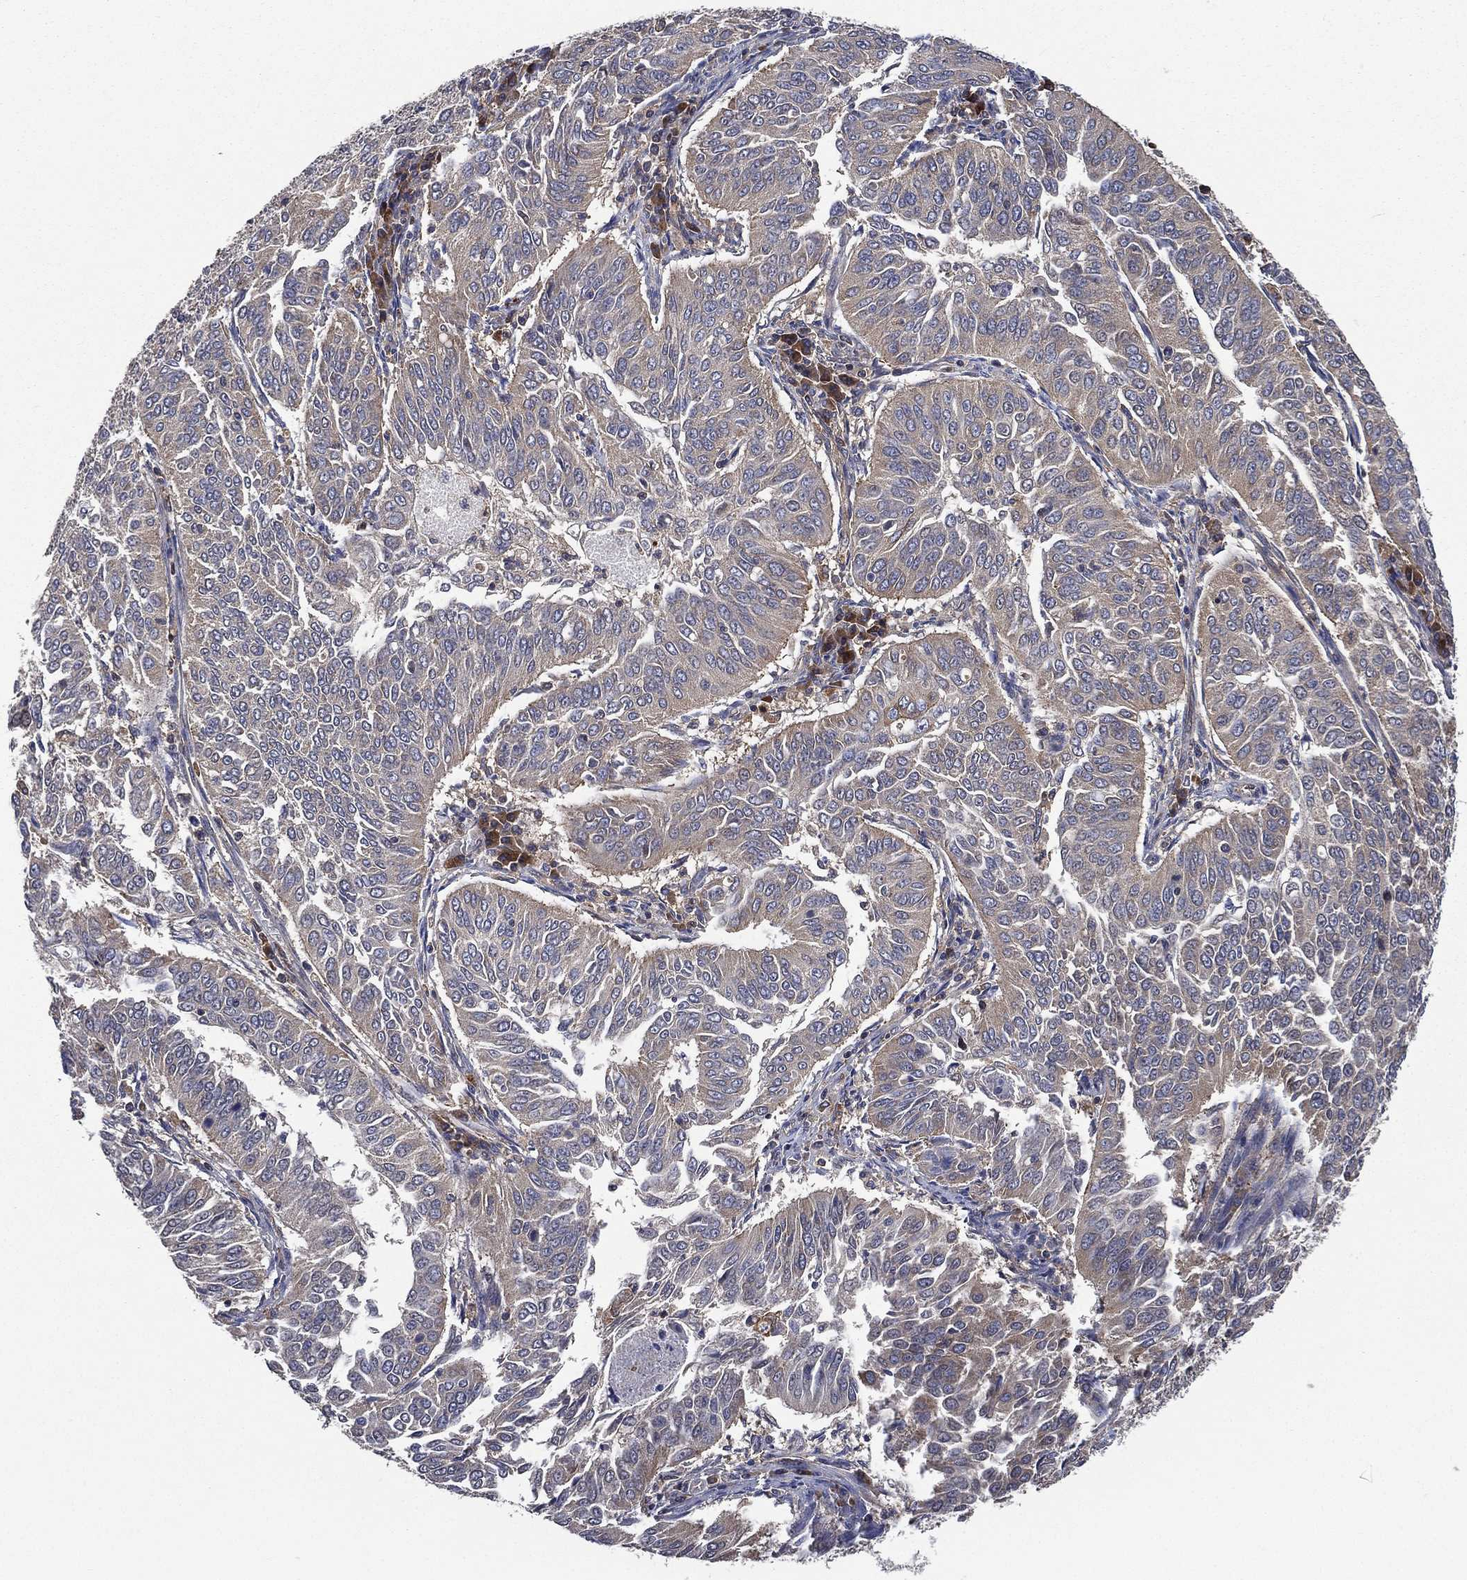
{"staining": {"intensity": "weak", "quantity": "25%-75%", "location": "cytoplasmic/membranous"}, "tissue": "cervical cancer", "cell_type": "Tumor cells", "image_type": "cancer", "snomed": [{"axis": "morphology", "description": "Normal tissue, NOS"}, {"axis": "morphology", "description": "Squamous cell carcinoma, NOS"}, {"axis": "topography", "description": "Cervix"}], "caption": "Cervical cancer (squamous cell carcinoma) was stained to show a protein in brown. There is low levels of weak cytoplasmic/membranous staining in about 25%-75% of tumor cells.", "gene": "SMPD3", "patient": {"sex": "female", "age": 39}}